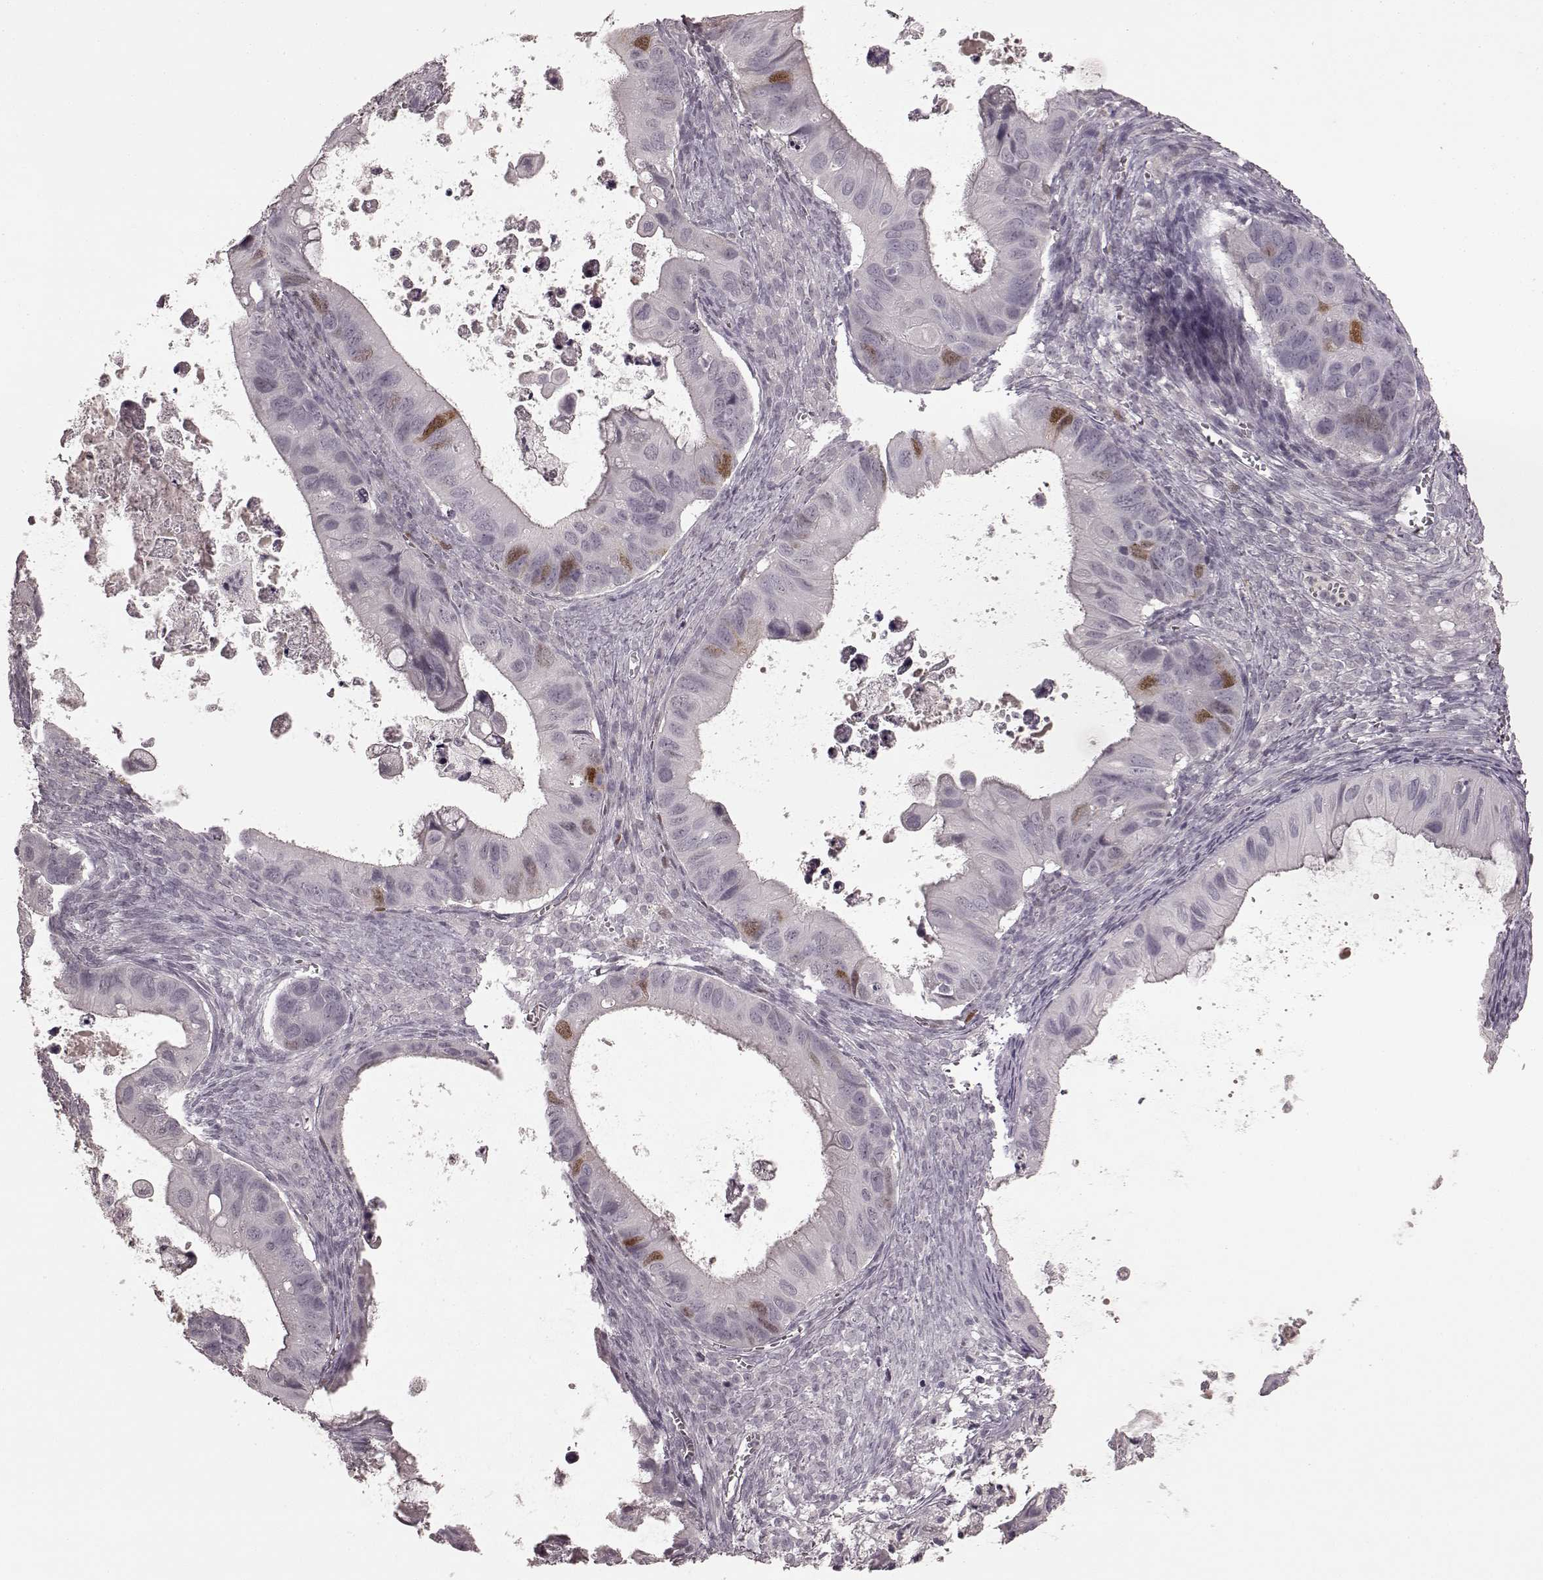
{"staining": {"intensity": "moderate", "quantity": "<25%", "location": "nuclear"}, "tissue": "ovarian cancer", "cell_type": "Tumor cells", "image_type": "cancer", "snomed": [{"axis": "morphology", "description": "Cystadenocarcinoma, mucinous, NOS"}, {"axis": "topography", "description": "Ovary"}], "caption": "A brown stain shows moderate nuclear staining of a protein in mucinous cystadenocarcinoma (ovarian) tumor cells.", "gene": "CCNA2", "patient": {"sex": "female", "age": 64}}